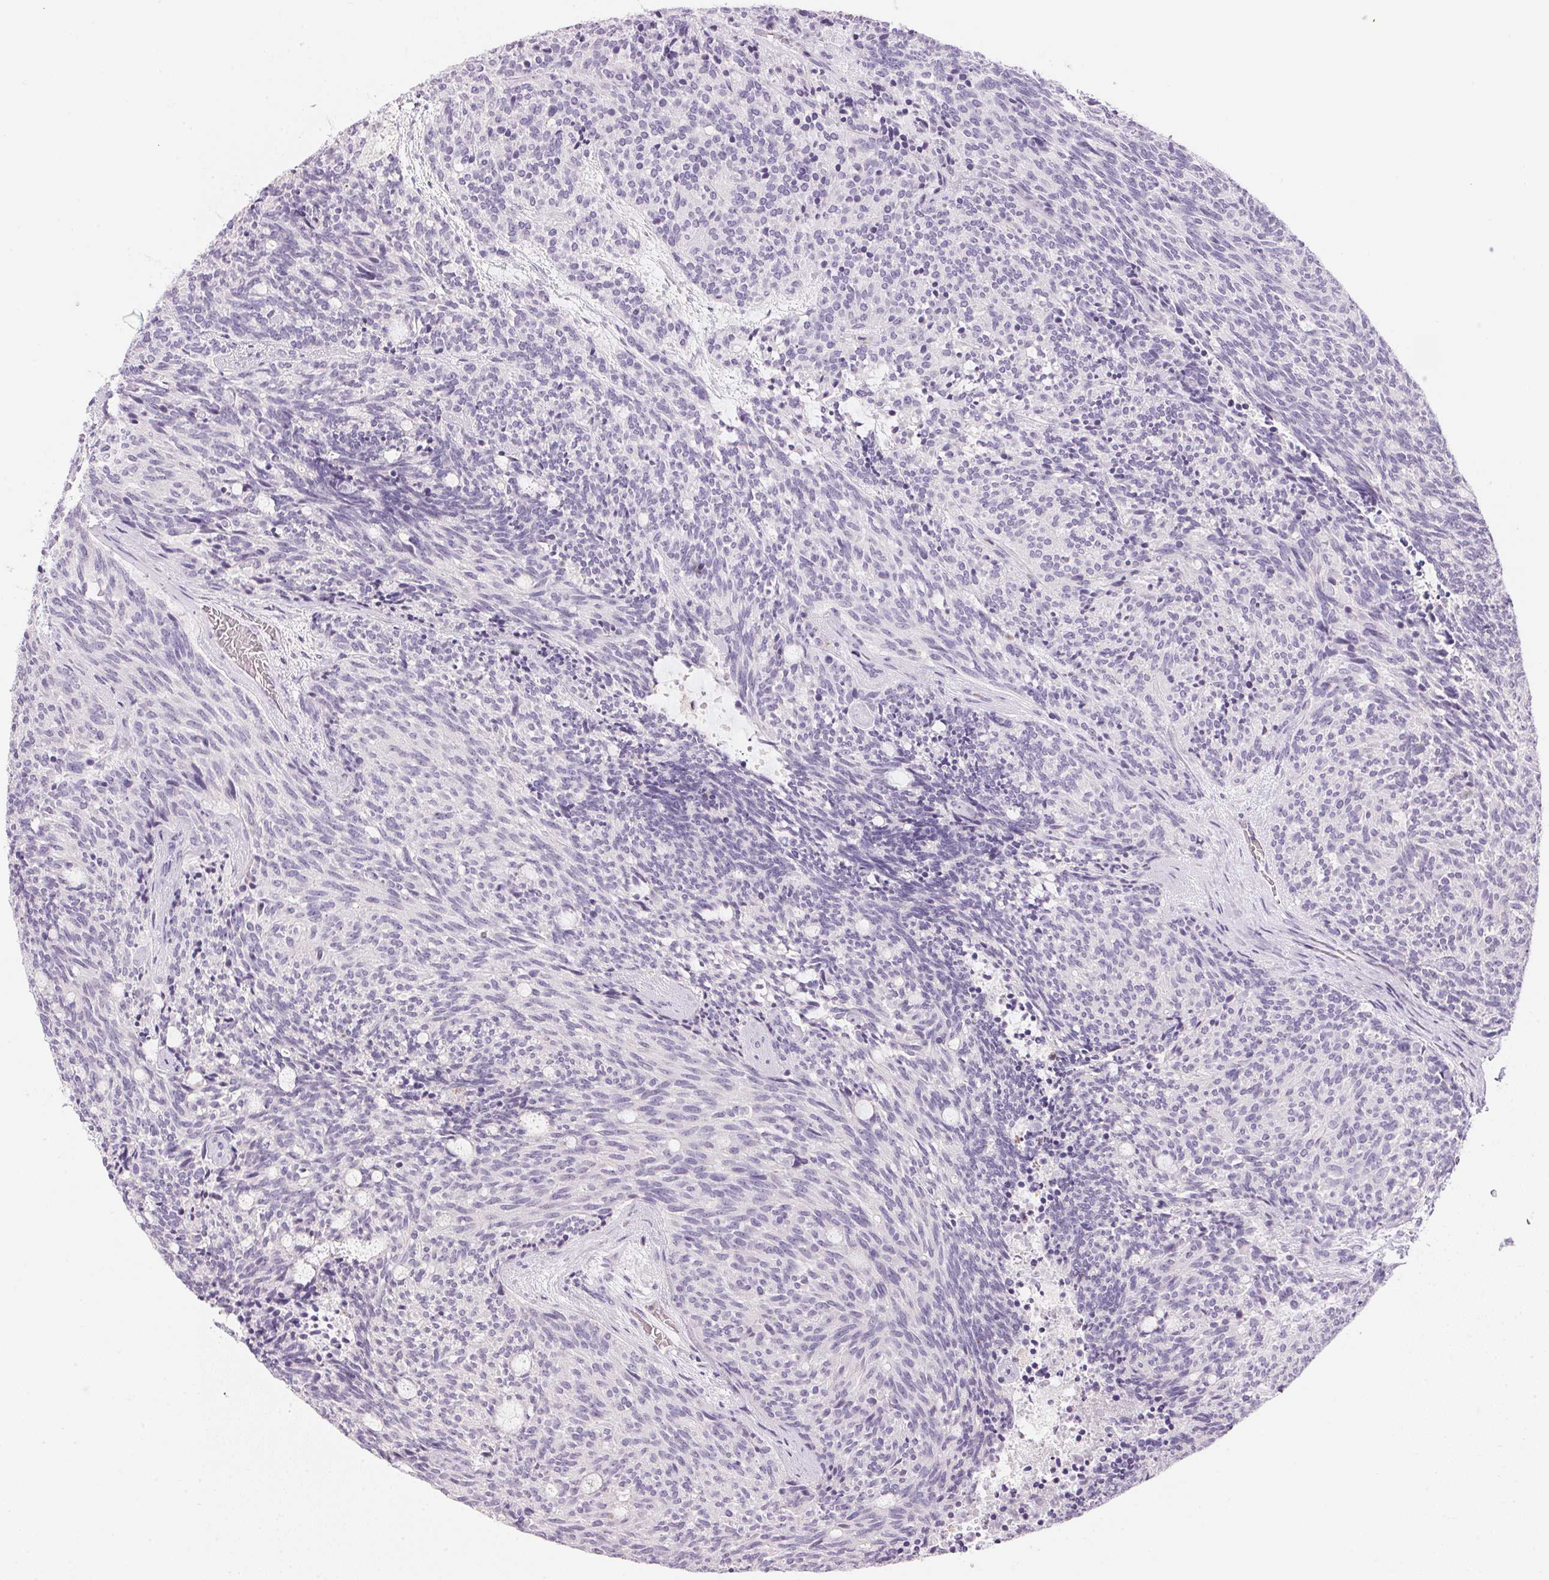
{"staining": {"intensity": "negative", "quantity": "none", "location": "none"}, "tissue": "carcinoid", "cell_type": "Tumor cells", "image_type": "cancer", "snomed": [{"axis": "morphology", "description": "Carcinoid, malignant, NOS"}, {"axis": "topography", "description": "Pancreas"}], "caption": "This is an immunohistochemistry histopathology image of human carcinoid (malignant). There is no expression in tumor cells.", "gene": "ECPAS", "patient": {"sex": "female", "age": 54}}